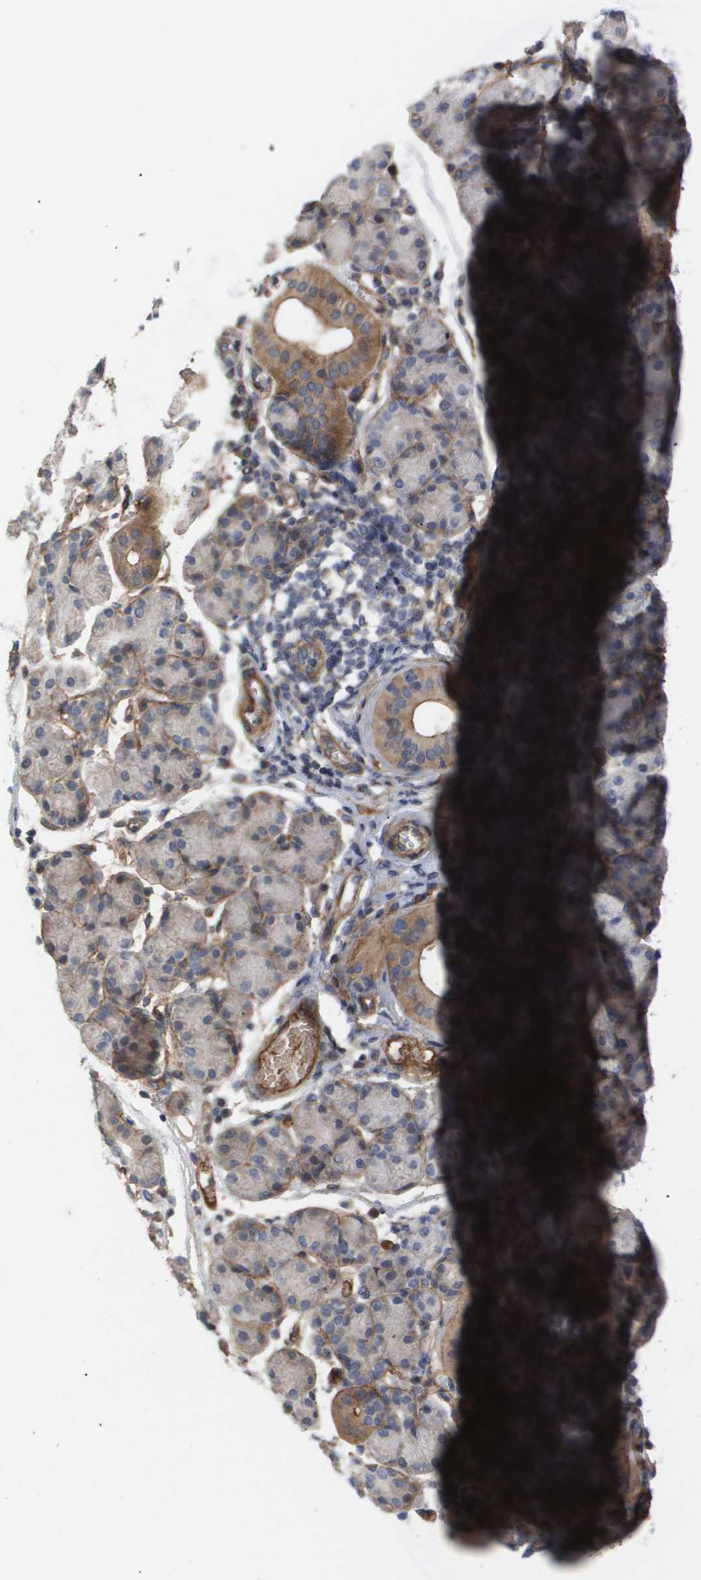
{"staining": {"intensity": "moderate", "quantity": "25%-75%", "location": "cytoplasmic/membranous"}, "tissue": "salivary gland", "cell_type": "Glandular cells", "image_type": "normal", "snomed": [{"axis": "morphology", "description": "Normal tissue, NOS"}, {"axis": "morphology", "description": "Inflammation, NOS"}, {"axis": "topography", "description": "Lymph node"}, {"axis": "topography", "description": "Salivary gland"}], "caption": "This is an image of immunohistochemistry staining of normal salivary gland, which shows moderate expression in the cytoplasmic/membranous of glandular cells.", "gene": "TNS1", "patient": {"sex": "male", "age": 3}}